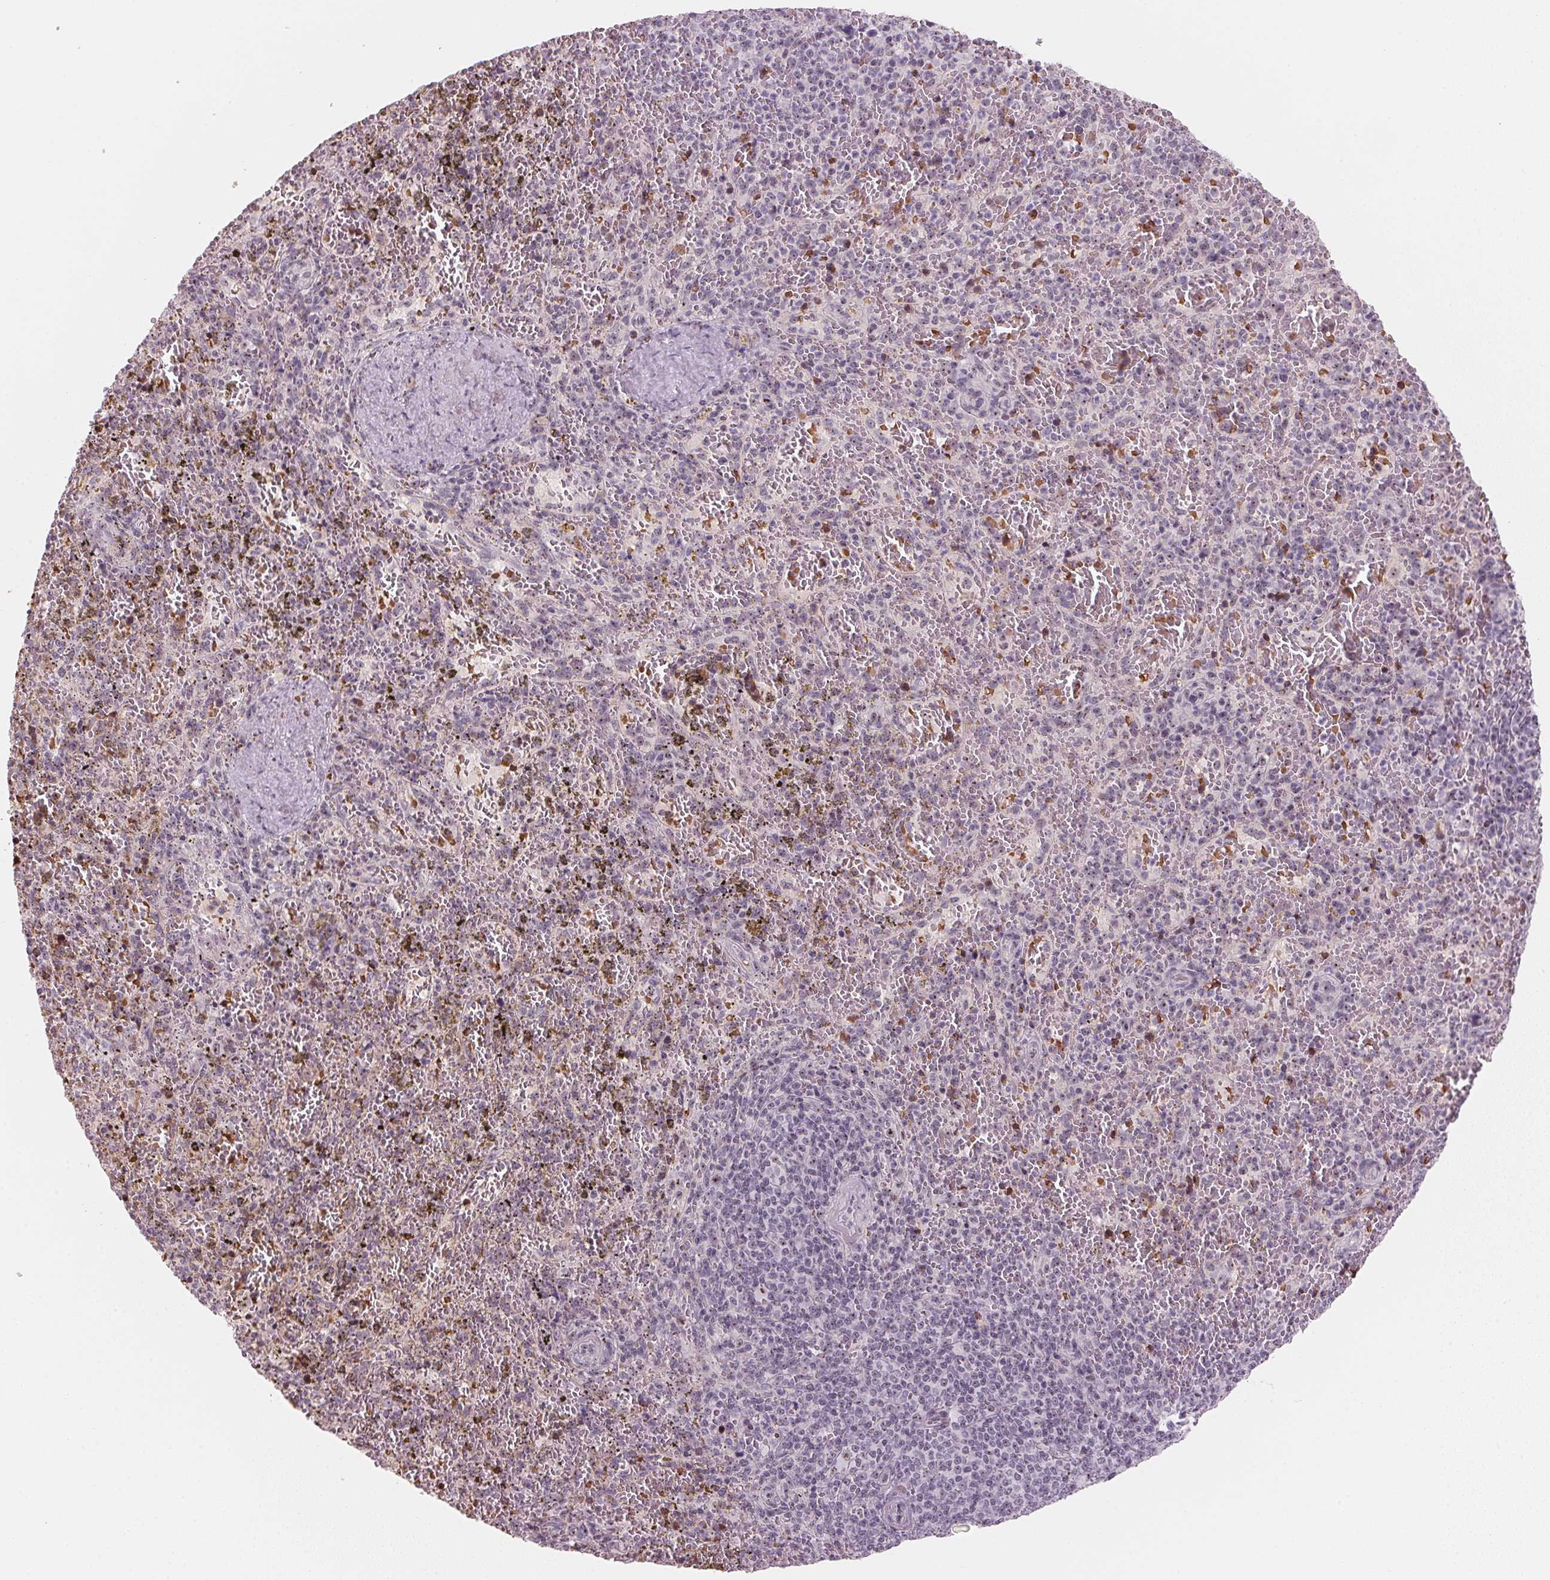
{"staining": {"intensity": "negative", "quantity": "none", "location": "none"}, "tissue": "spleen", "cell_type": "Cells in red pulp", "image_type": "normal", "snomed": [{"axis": "morphology", "description": "Normal tissue, NOS"}, {"axis": "topography", "description": "Spleen"}], "caption": "Immunohistochemical staining of unremarkable human spleen demonstrates no significant positivity in cells in red pulp.", "gene": "DNTTIP2", "patient": {"sex": "female", "age": 50}}